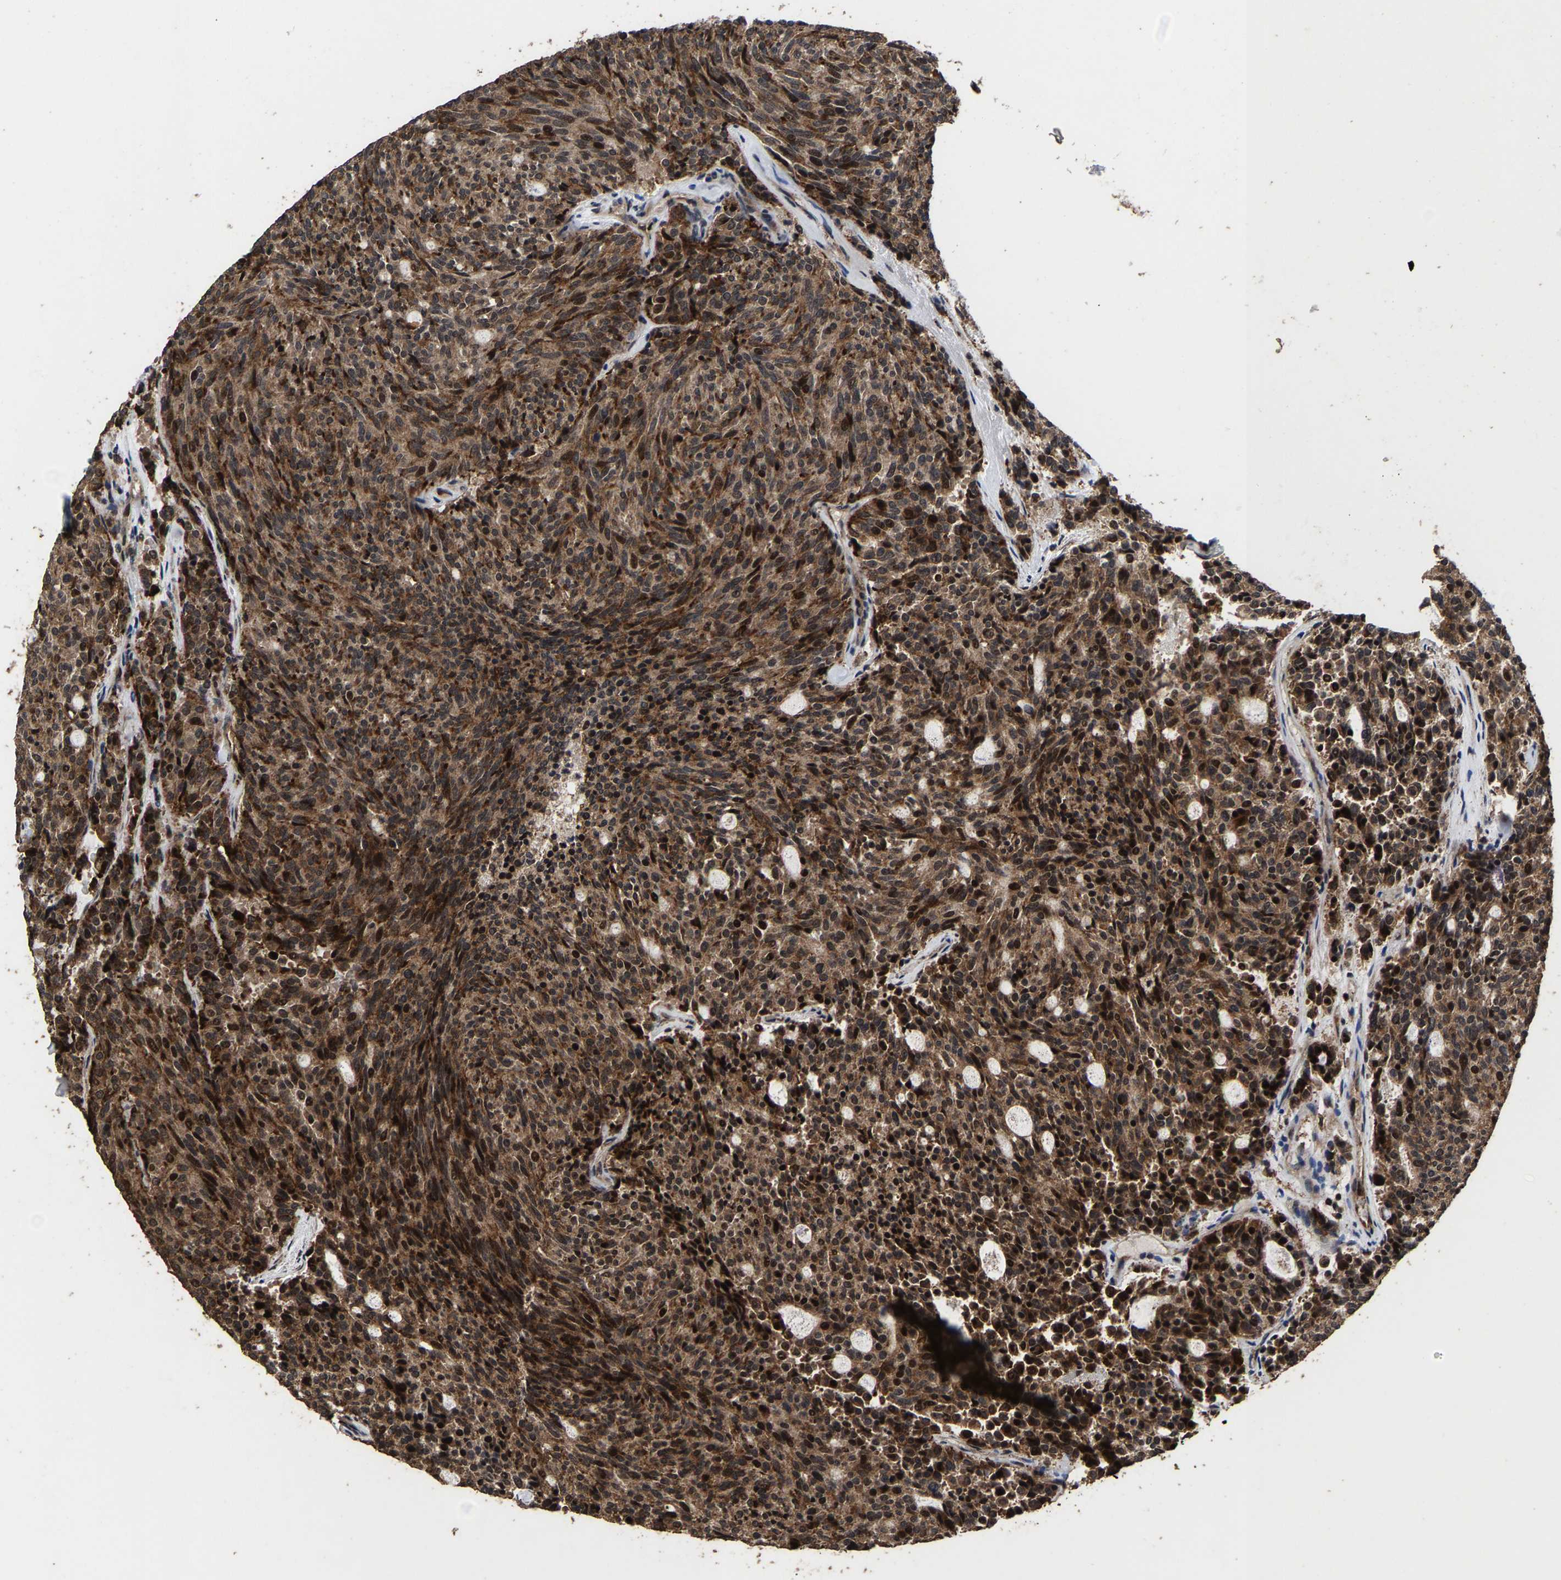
{"staining": {"intensity": "moderate", "quantity": ">75%", "location": "cytoplasmic/membranous,nuclear"}, "tissue": "carcinoid", "cell_type": "Tumor cells", "image_type": "cancer", "snomed": [{"axis": "morphology", "description": "Carcinoid, malignant, NOS"}, {"axis": "topography", "description": "Pancreas"}], "caption": "Moderate cytoplasmic/membranous and nuclear staining for a protein is identified in about >75% of tumor cells of carcinoid (malignant) using IHC.", "gene": "HAUS6", "patient": {"sex": "female", "age": 54}}